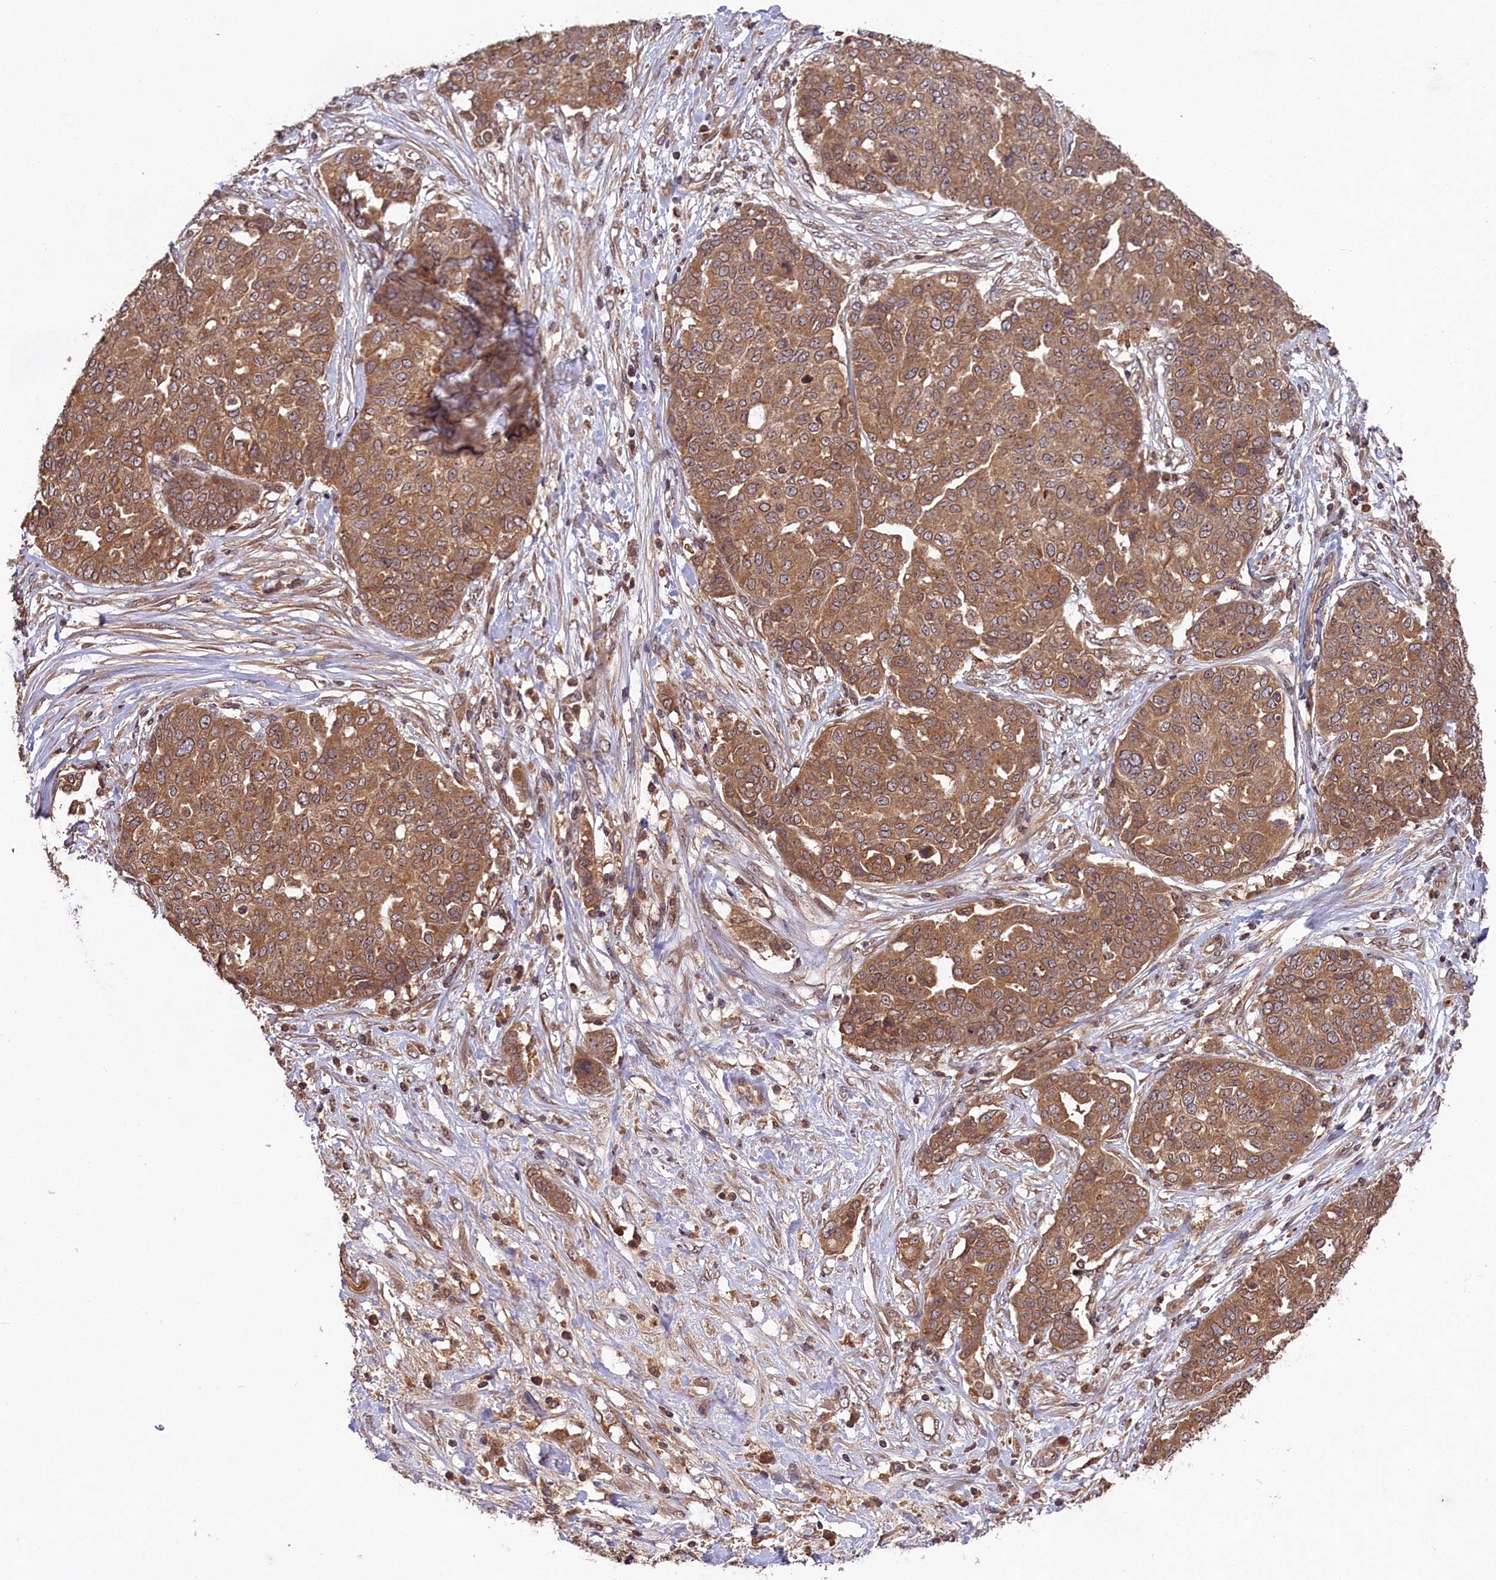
{"staining": {"intensity": "moderate", "quantity": ">75%", "location": "cytoplasmic/membranous"}, "tissue": "ovarian cancer", "cell_type": "Tumor cells", "image_type": "cancer", "snomed": [{"axis": "morphology", "description": "Cystadenocarcinoma, serous, NOS"}, {"axis": "topography", "description": "Soft tissue"}, {"axis": "topography", "description": "Ovary"}], "caption": "Moderate cytoplasmic/membranous expression for a protein is appreciated in about >75% of tumor cells of ovarian serous cystadenocarcinoma using IHC.", "gene": "CHAC1", "patient": {"sex": "female", "age": 57}}